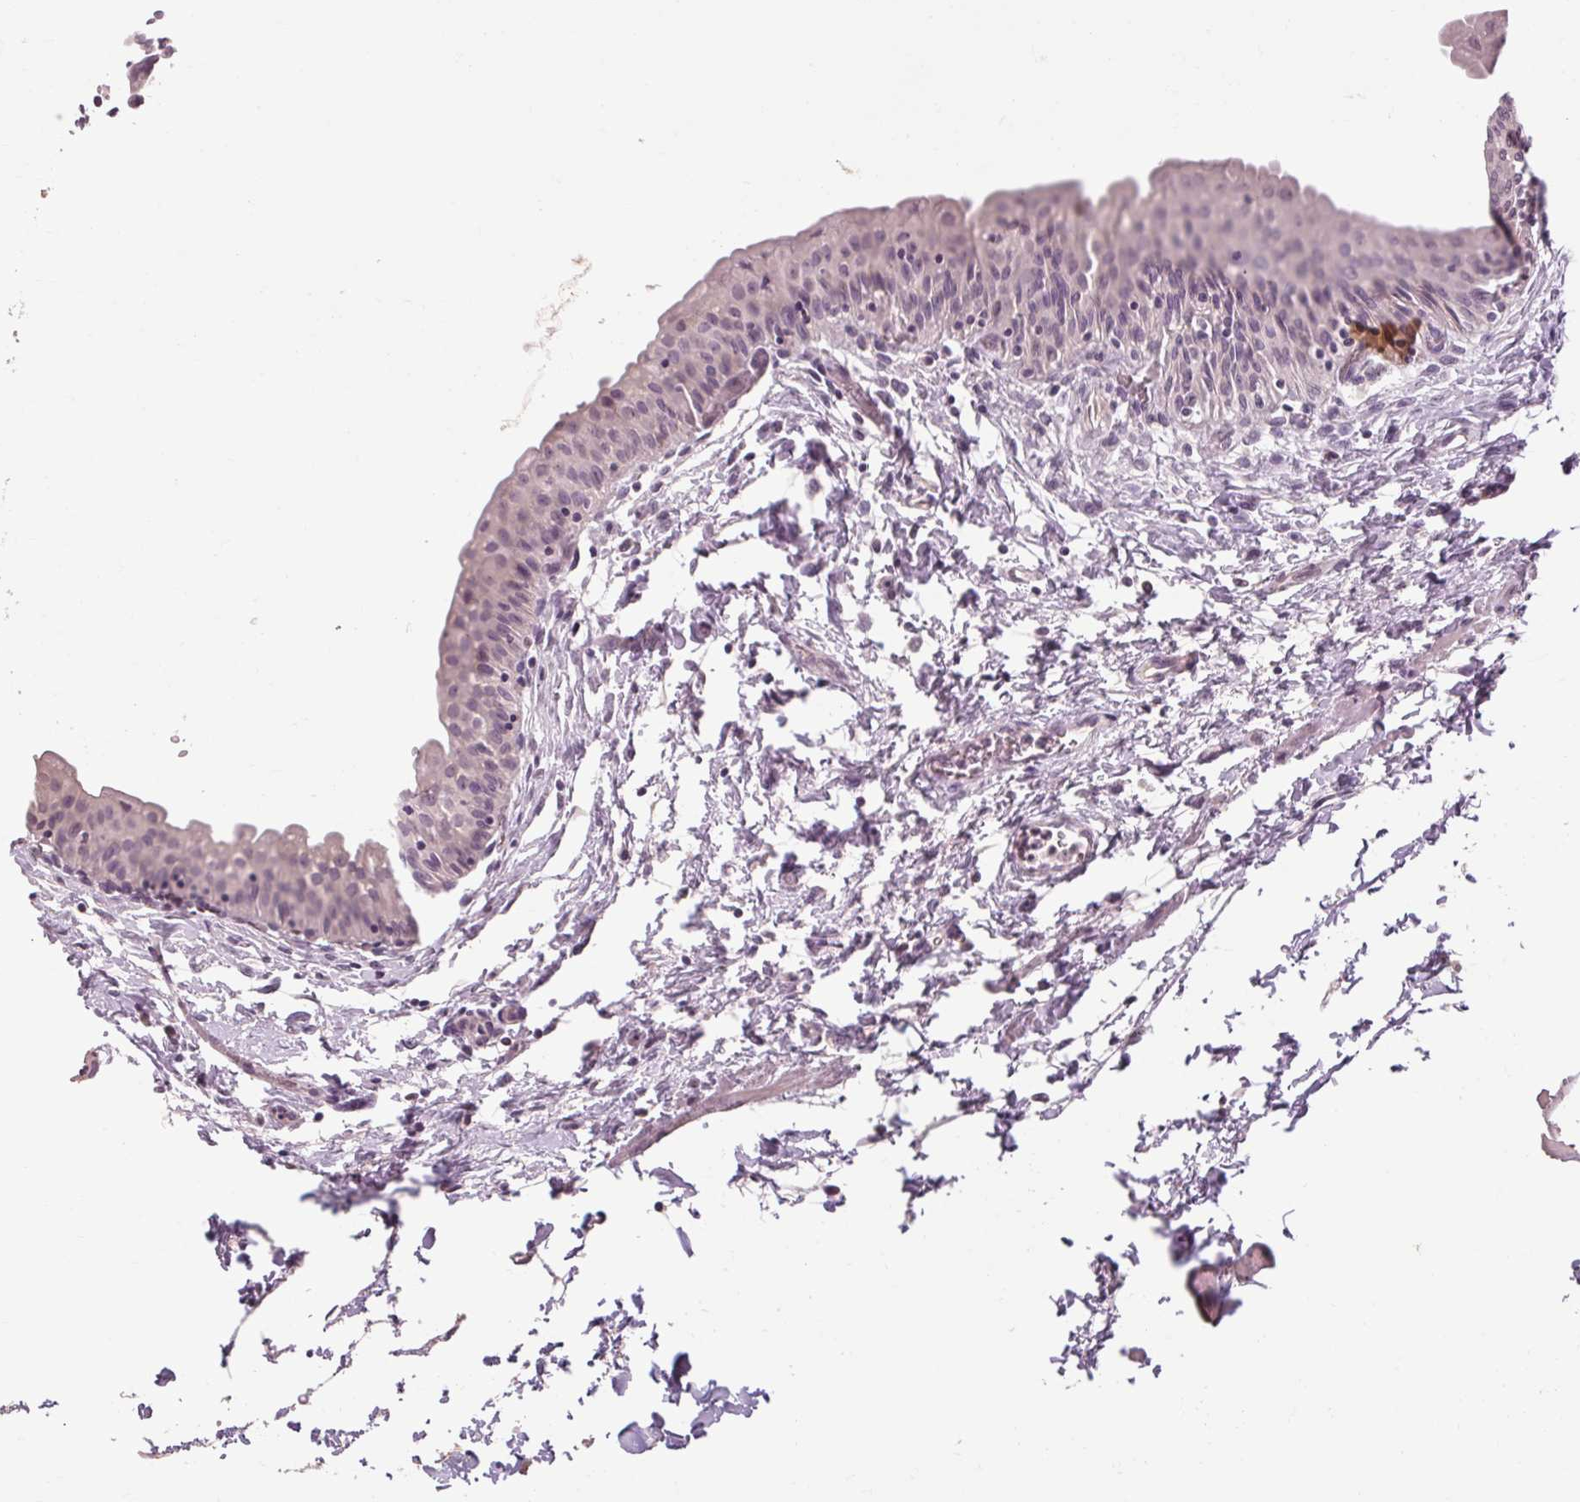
{"staining": {"intensity": "negative", "quantity": "none", "location": "none"}, "tissue": "urinary bladder", "cell_type": "Urothelial cells", "image_type": "normal", "snomed": [{"axis": "morphology", "description": "Normal tissue, NOS"}, {"axis": "topography", "description": "Urinary bladder"}], "caption": "Urothelial cells are negative for brown protein staining in normal urinary bladder. The staining was performed using DAB to visualize the protein expression in brown, while the nuclei were stained in blue with hematoxylin (Magnification: 20x).", "gene": "POMC", "patient": {"sex": "male", "age": 56}}